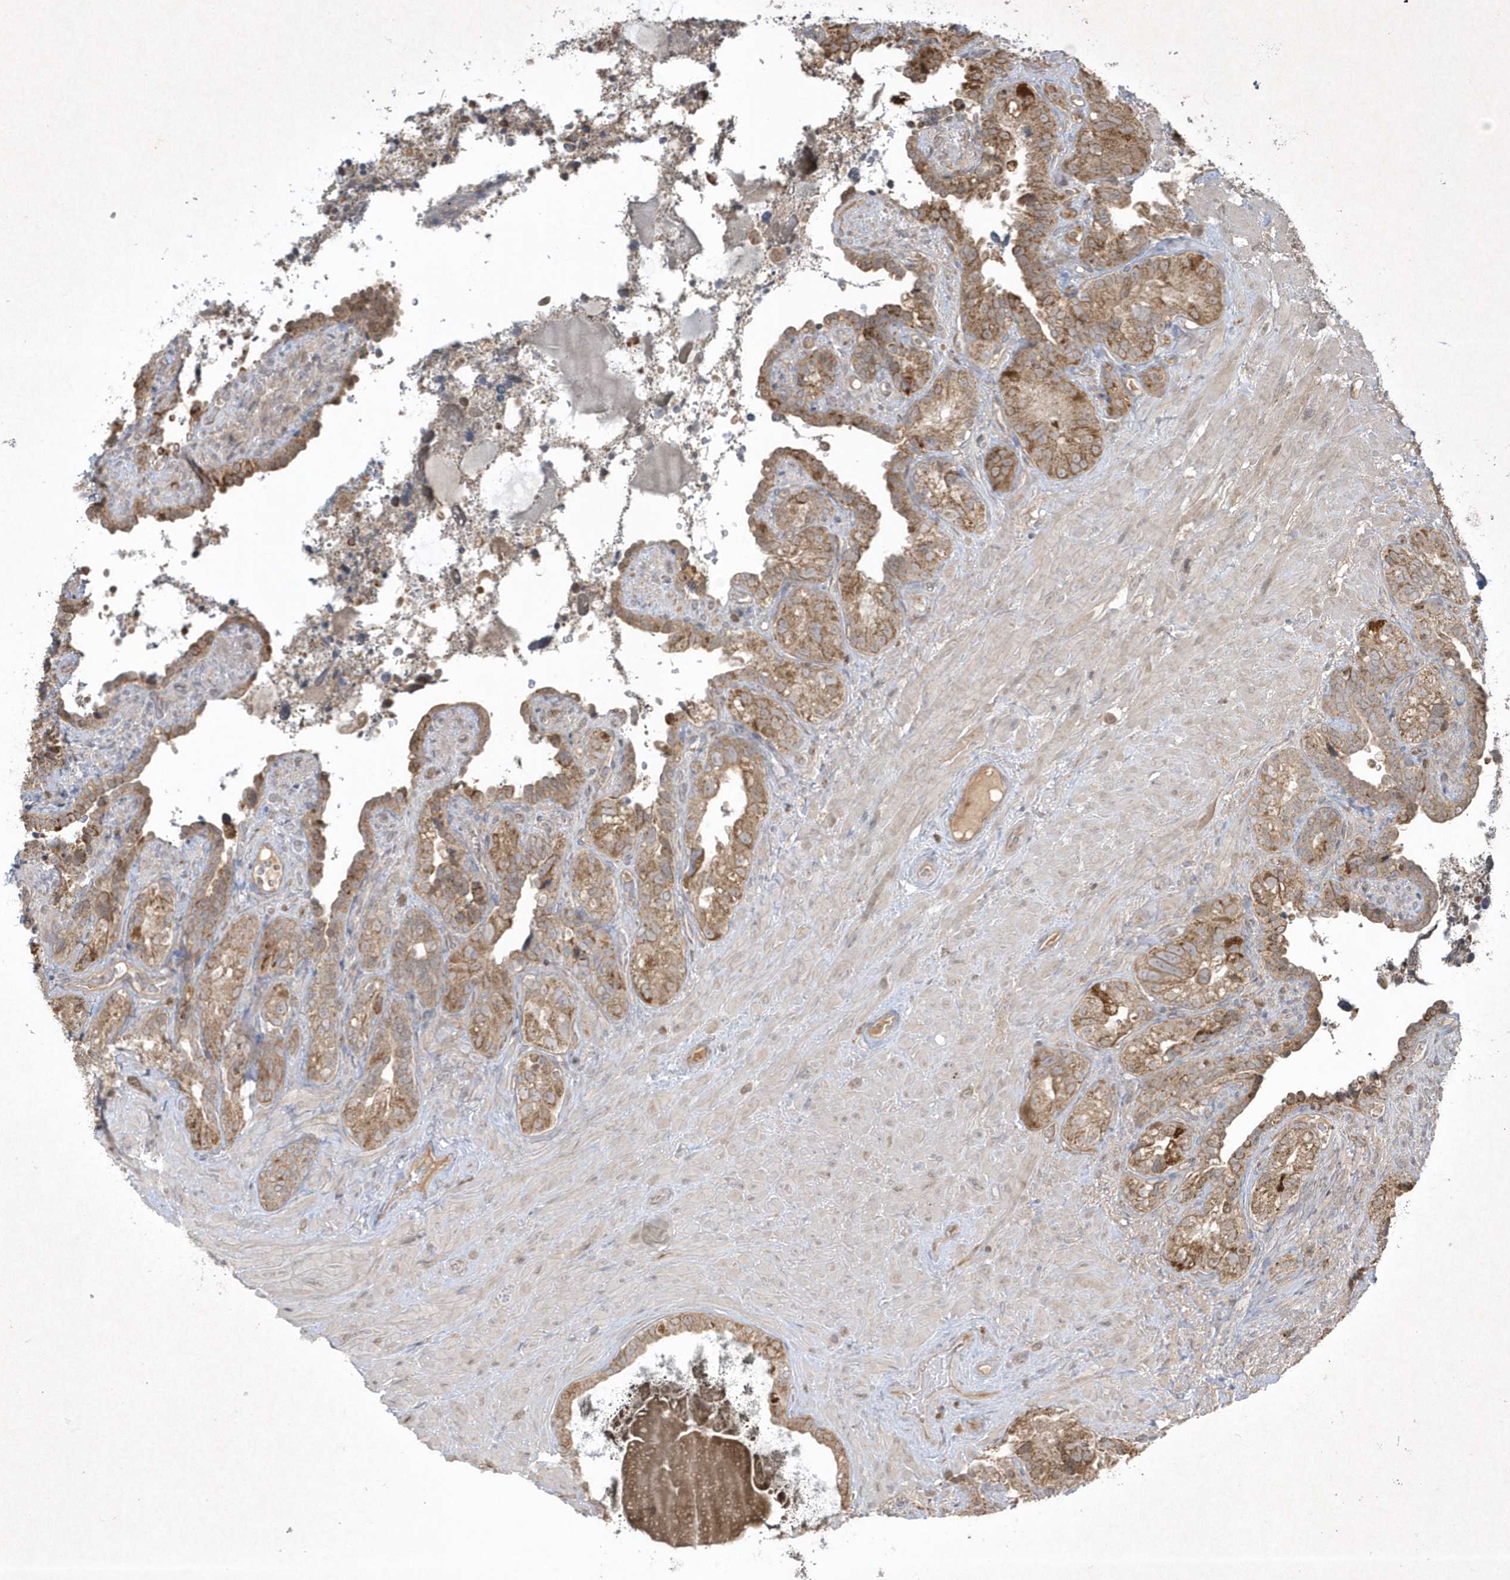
{"staining": {"intensity": "moderate", "quantity": ">75%", "location": "cytoplasmic/membranous"}, "tissue": "seminal vesicle", "cell_type": "Glandular cells", "image_type": "normal", "snomed": [{"axis": "morphology", "description": "Normal tissue, NOS"}, {"axis": "topography", "description": "Seminal veicle"}, {"axis": "topography", "description": "Peripheral nerve tissue"}], "caption": "This photomicrograph reveals immunohistochemistry (IHC) staining of normal human seminal vesicle, with medium moderate cytoplasmic/membranous staining in about >75% of glandular cells.", "gene": "PLTP", "patient": {"sex": "male", "age": 67}}